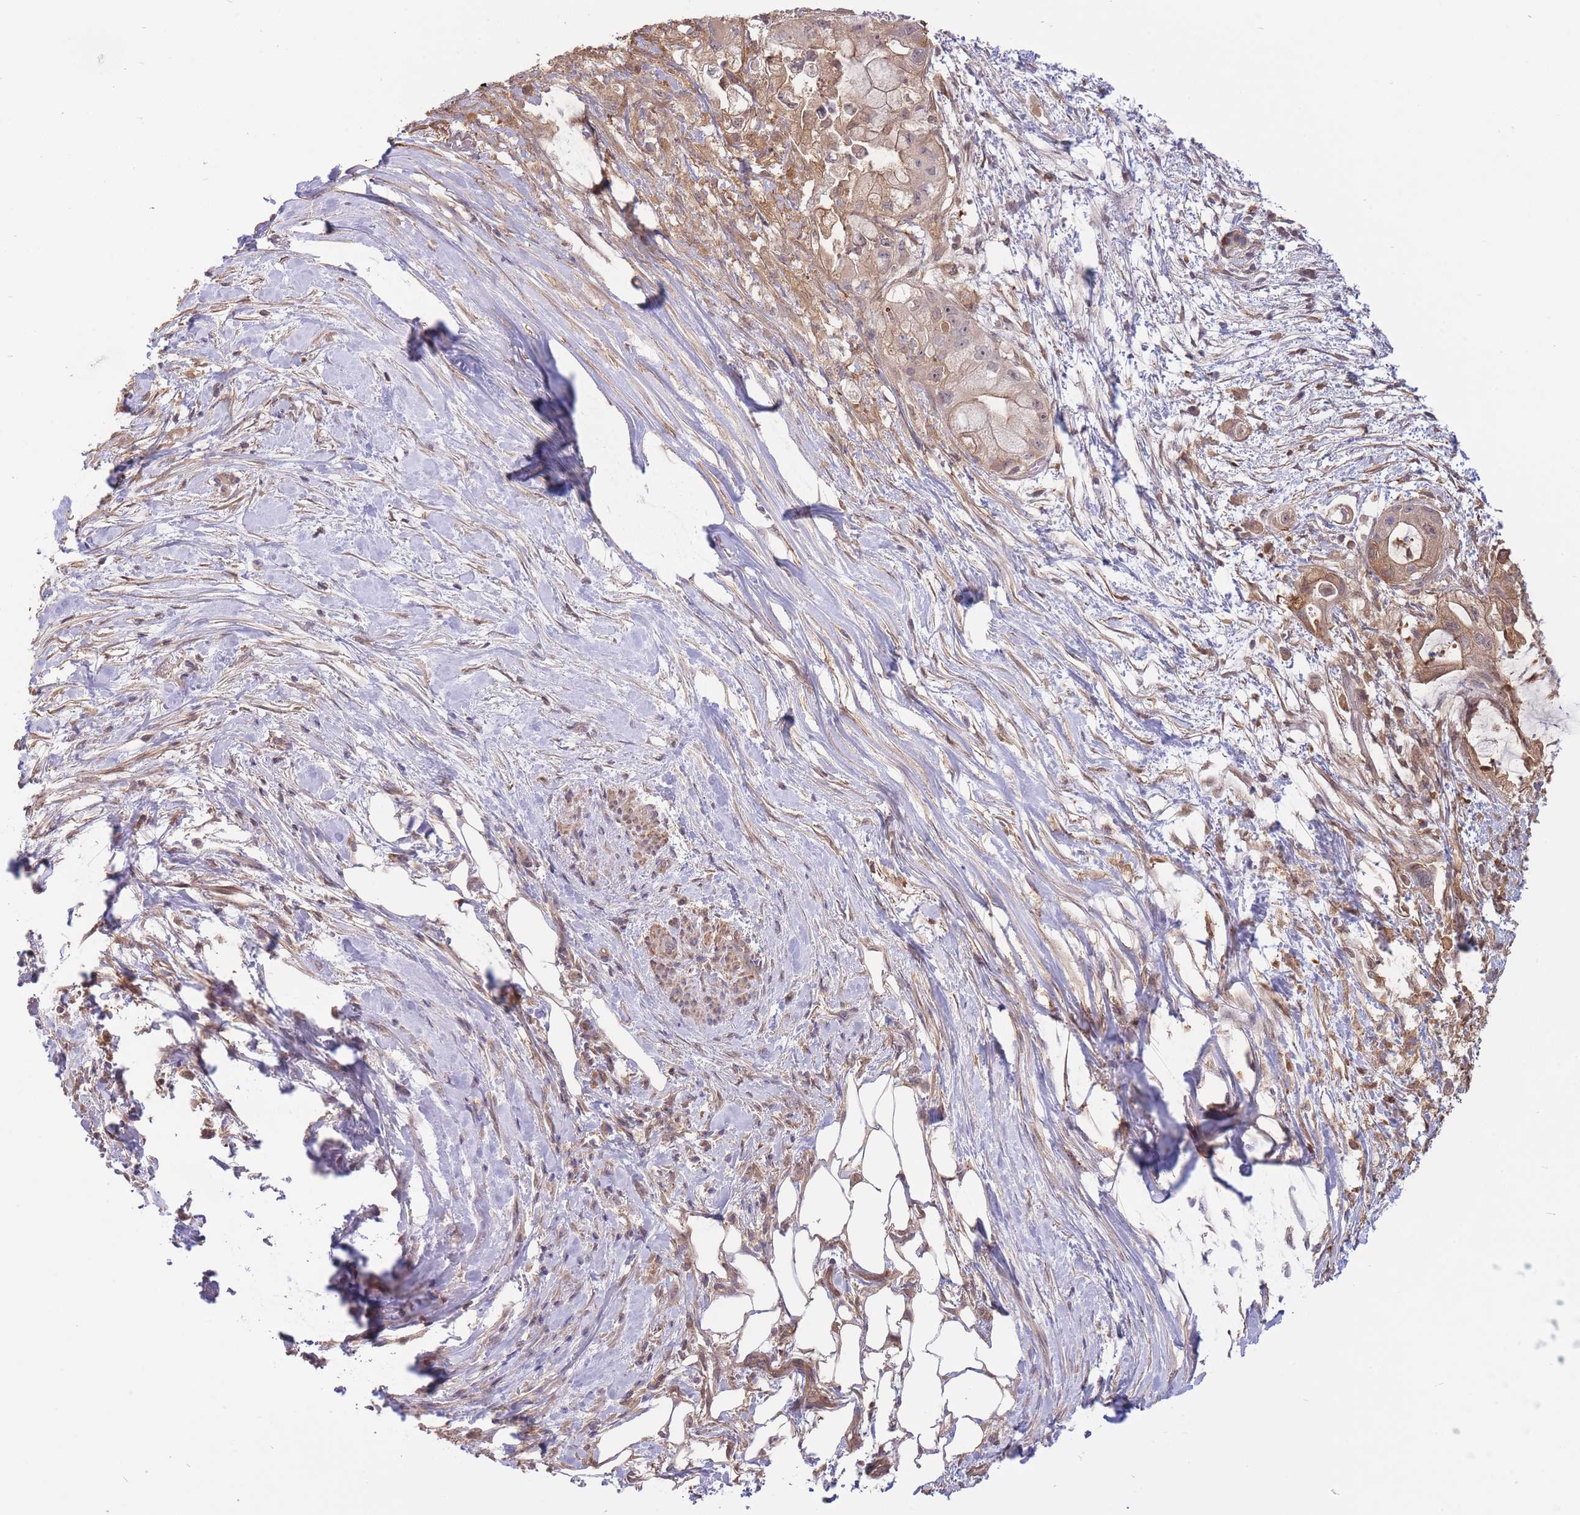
{"staining": {"intensity": "weak", "quantity": "25%-75%", "location": "cytoplasmic/membranous"}, "tissue": "pancreatic cancer", "cell_type": "Tumor cells", "image_type": "cancer", "snomed": [{"axis": "morphology", "description": "Adenocarcinoma, NOS"}, {"axis": "topography", "description": "Pancreas"}], "caption": "Immunohistochemical staining of human pancreatic cancer (adenocarcinoma) reveals weak cytoplasmic/membranous protein expression in approximately 25%-75% of tumor cells. The protein of interest is shown in brown color, while the nuclei are stained blue.", "gene": "ZNF304", "patient": {"sex": "male", "age": 48}}